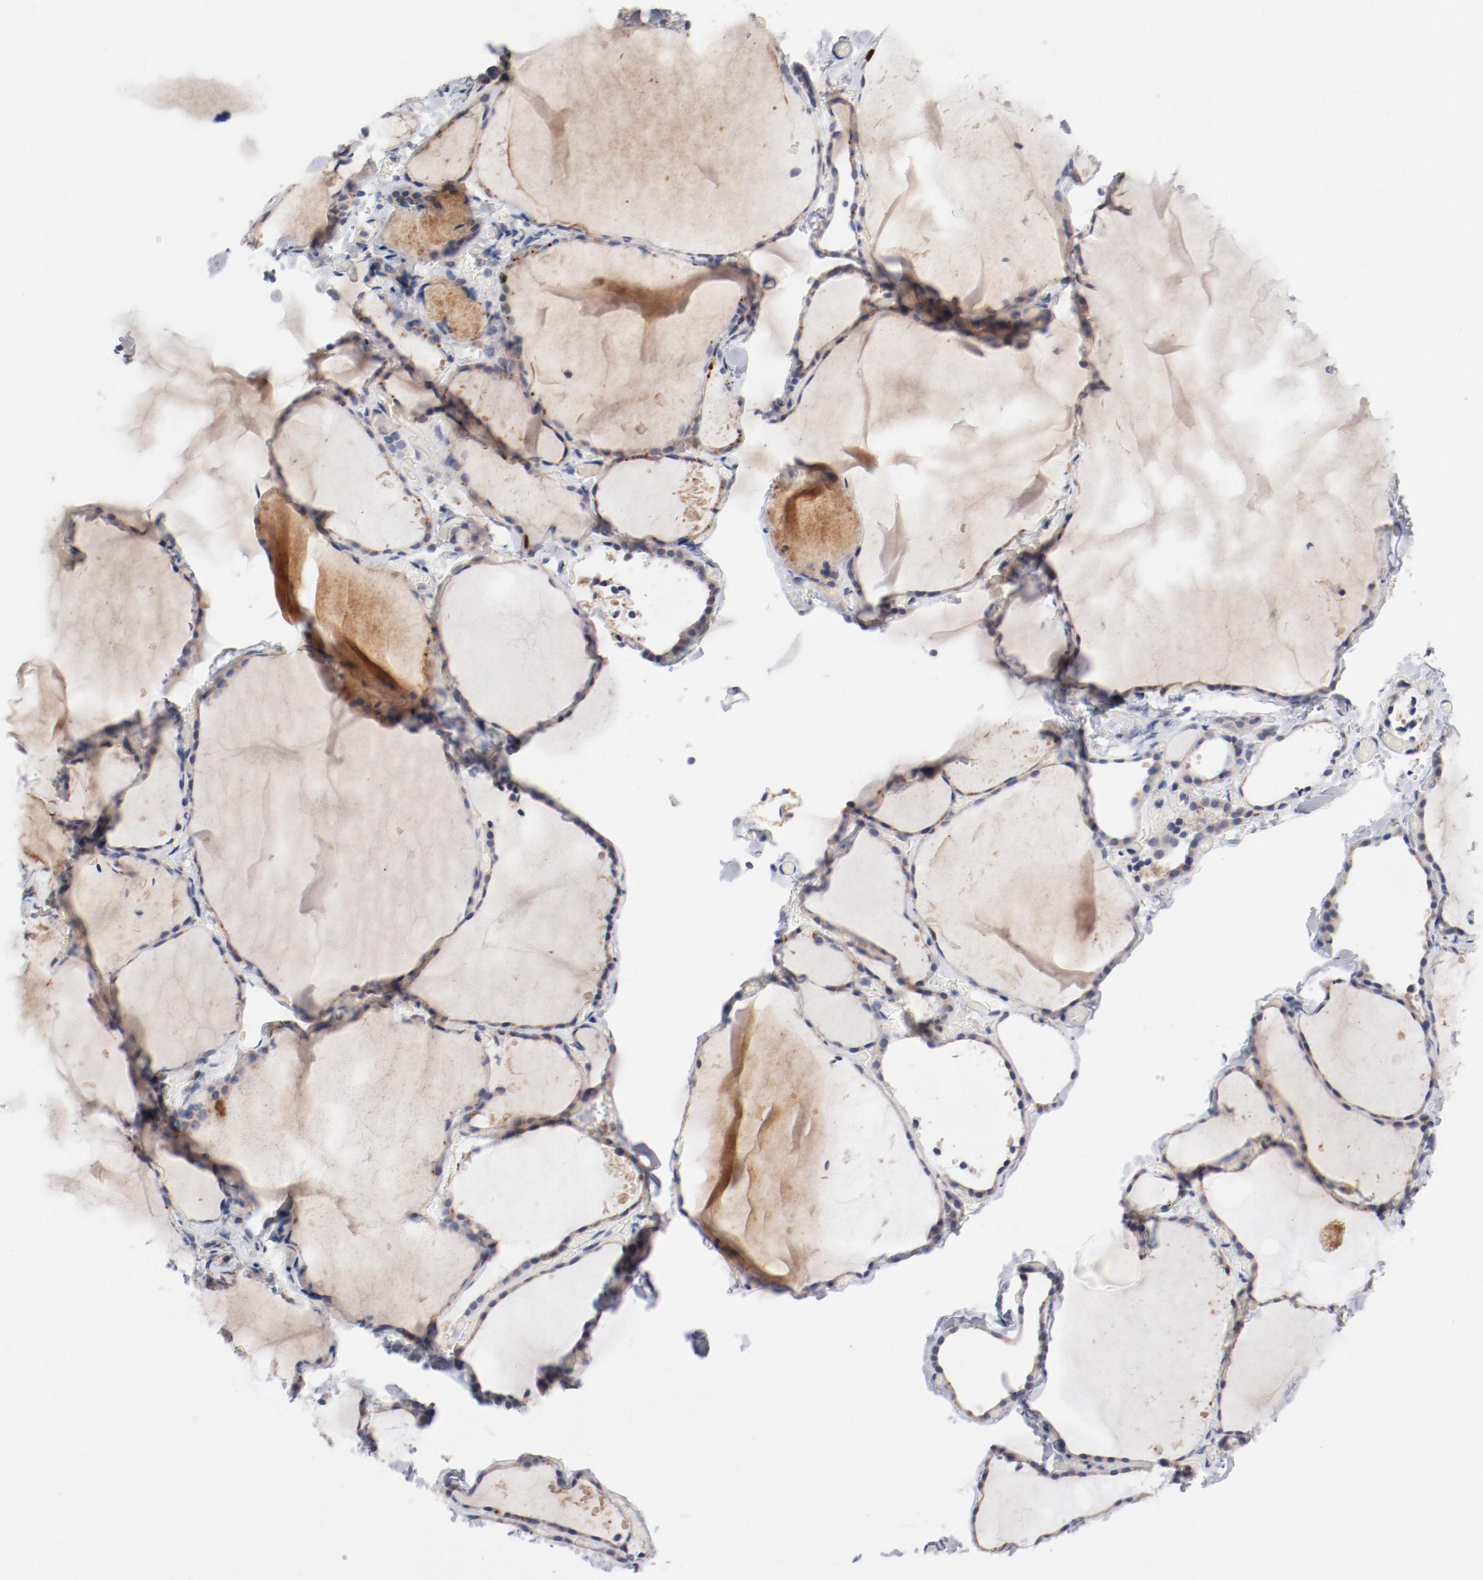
{"staining": {"intensity": "moderate", "quantity": "<25%", "location": "nuclear"}, "tissue": "thyroid gland", "cell_type": "Glandular cells", "image_type": "normal", "snomed": [{"axis": "morphology", "description": "Normal tissue, NOS"}, {"axis": "topography", "description": "Thyroid gland"}], "caption": "Immunohistochemistry staining of normal thyroid gland, which exhibits low levels of moderate nuclear staining in approximately <25% of glandular cells indicating moderate nuclear protein expression. The staining was performed using DAB (brown) for protein detection and nuclei were counterstained in hematoxylin (blue).", "gene": "BIRC5", "patient": {"sex": "female", "age": 22}}